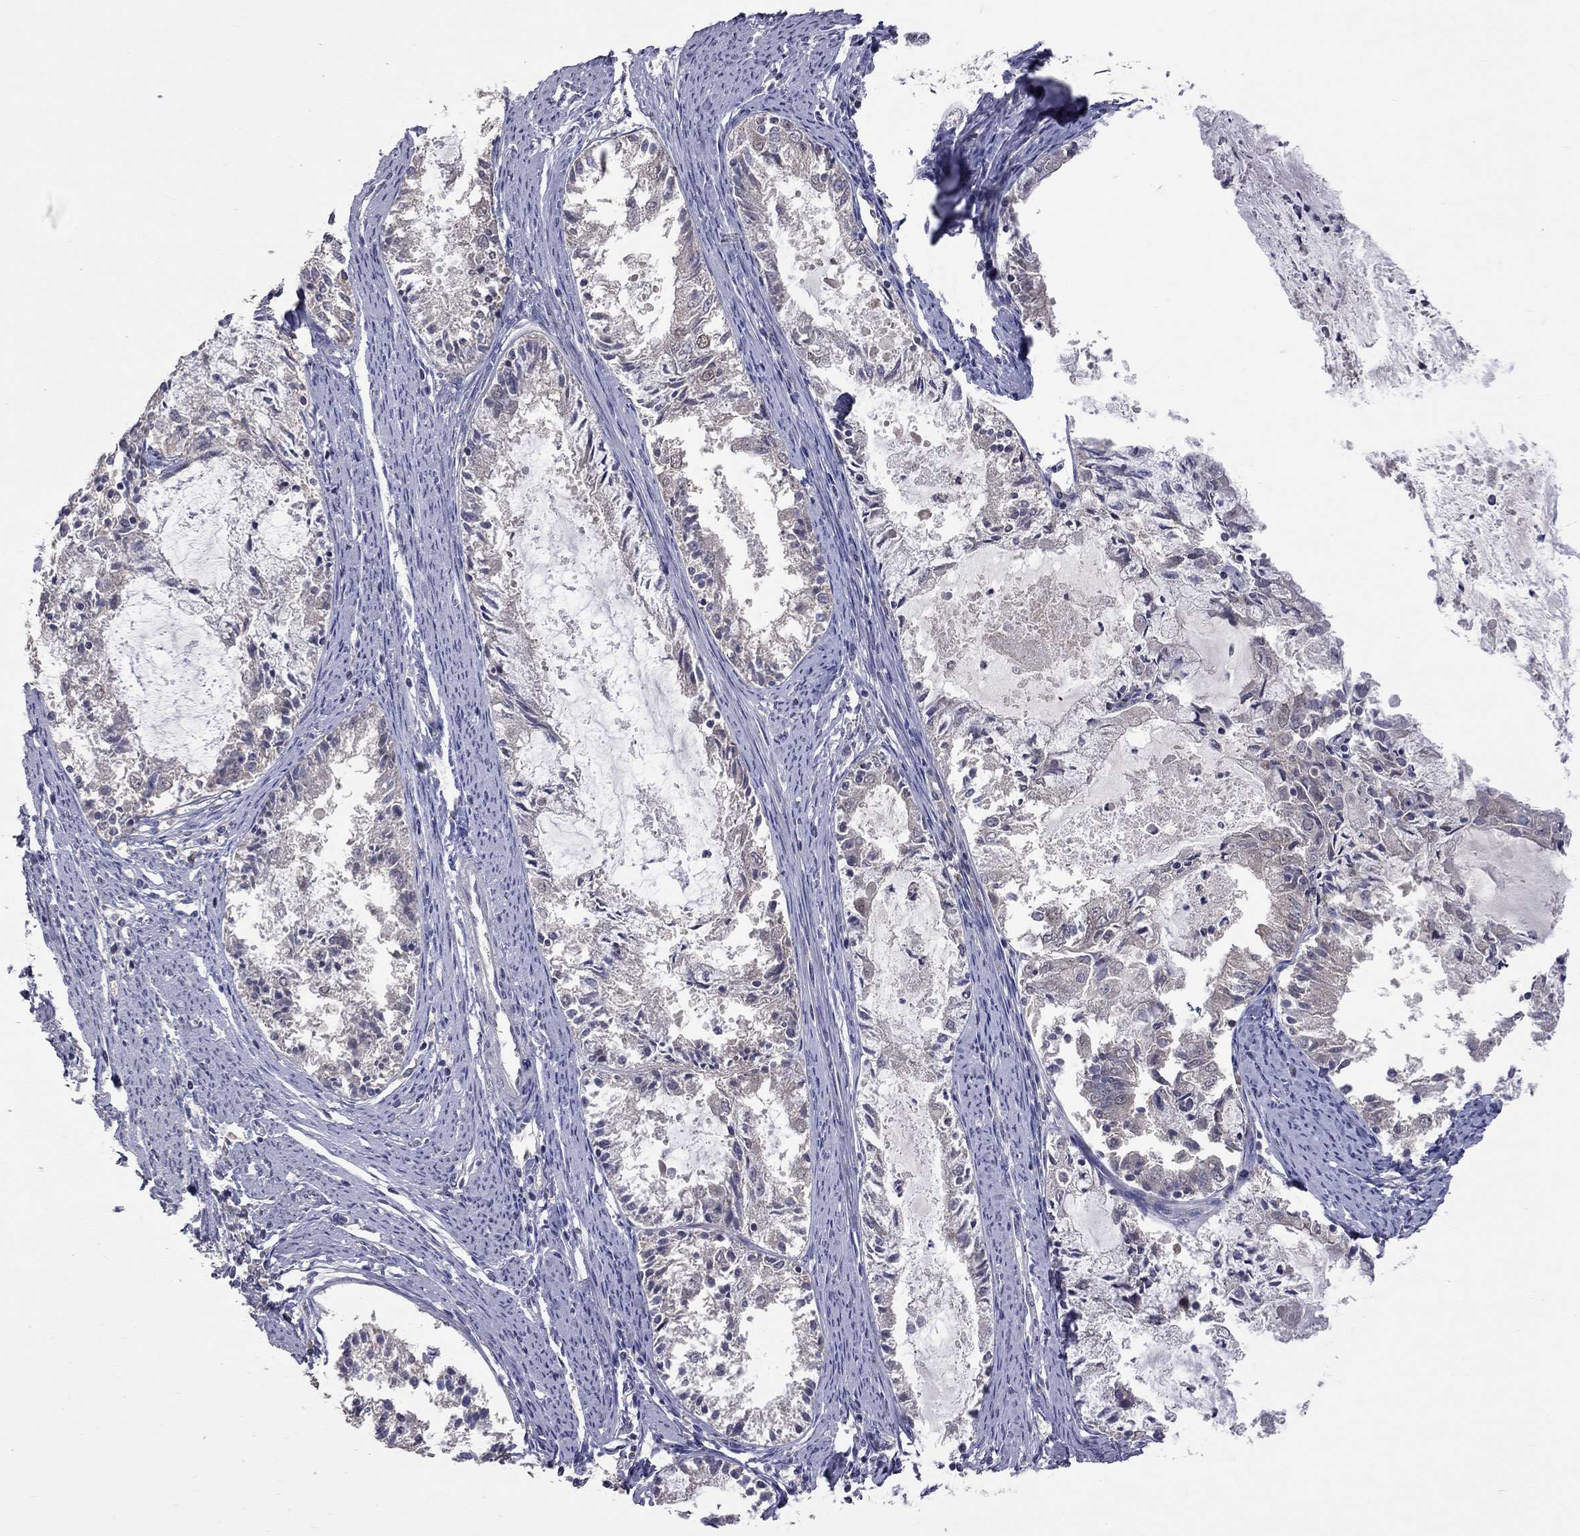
{"staining": {"intensity": "negative", "quantity": "none", "location": "none"}, "tissue": "endometrial cancer", "cell_type": "Tumor cells", "image_type": "cancer", "snomed": [{"axis": "morphology", "description": "Adenocarcinoma, NOS"}, {"axis": "topography", "description": "Endometrium"}], "caption": "Tumor cells show no significant staining in endometrial cancer. Nuclei are stained in blue.", "gene": "HTR6", "patient": {"sex": "female", "age": 57}}